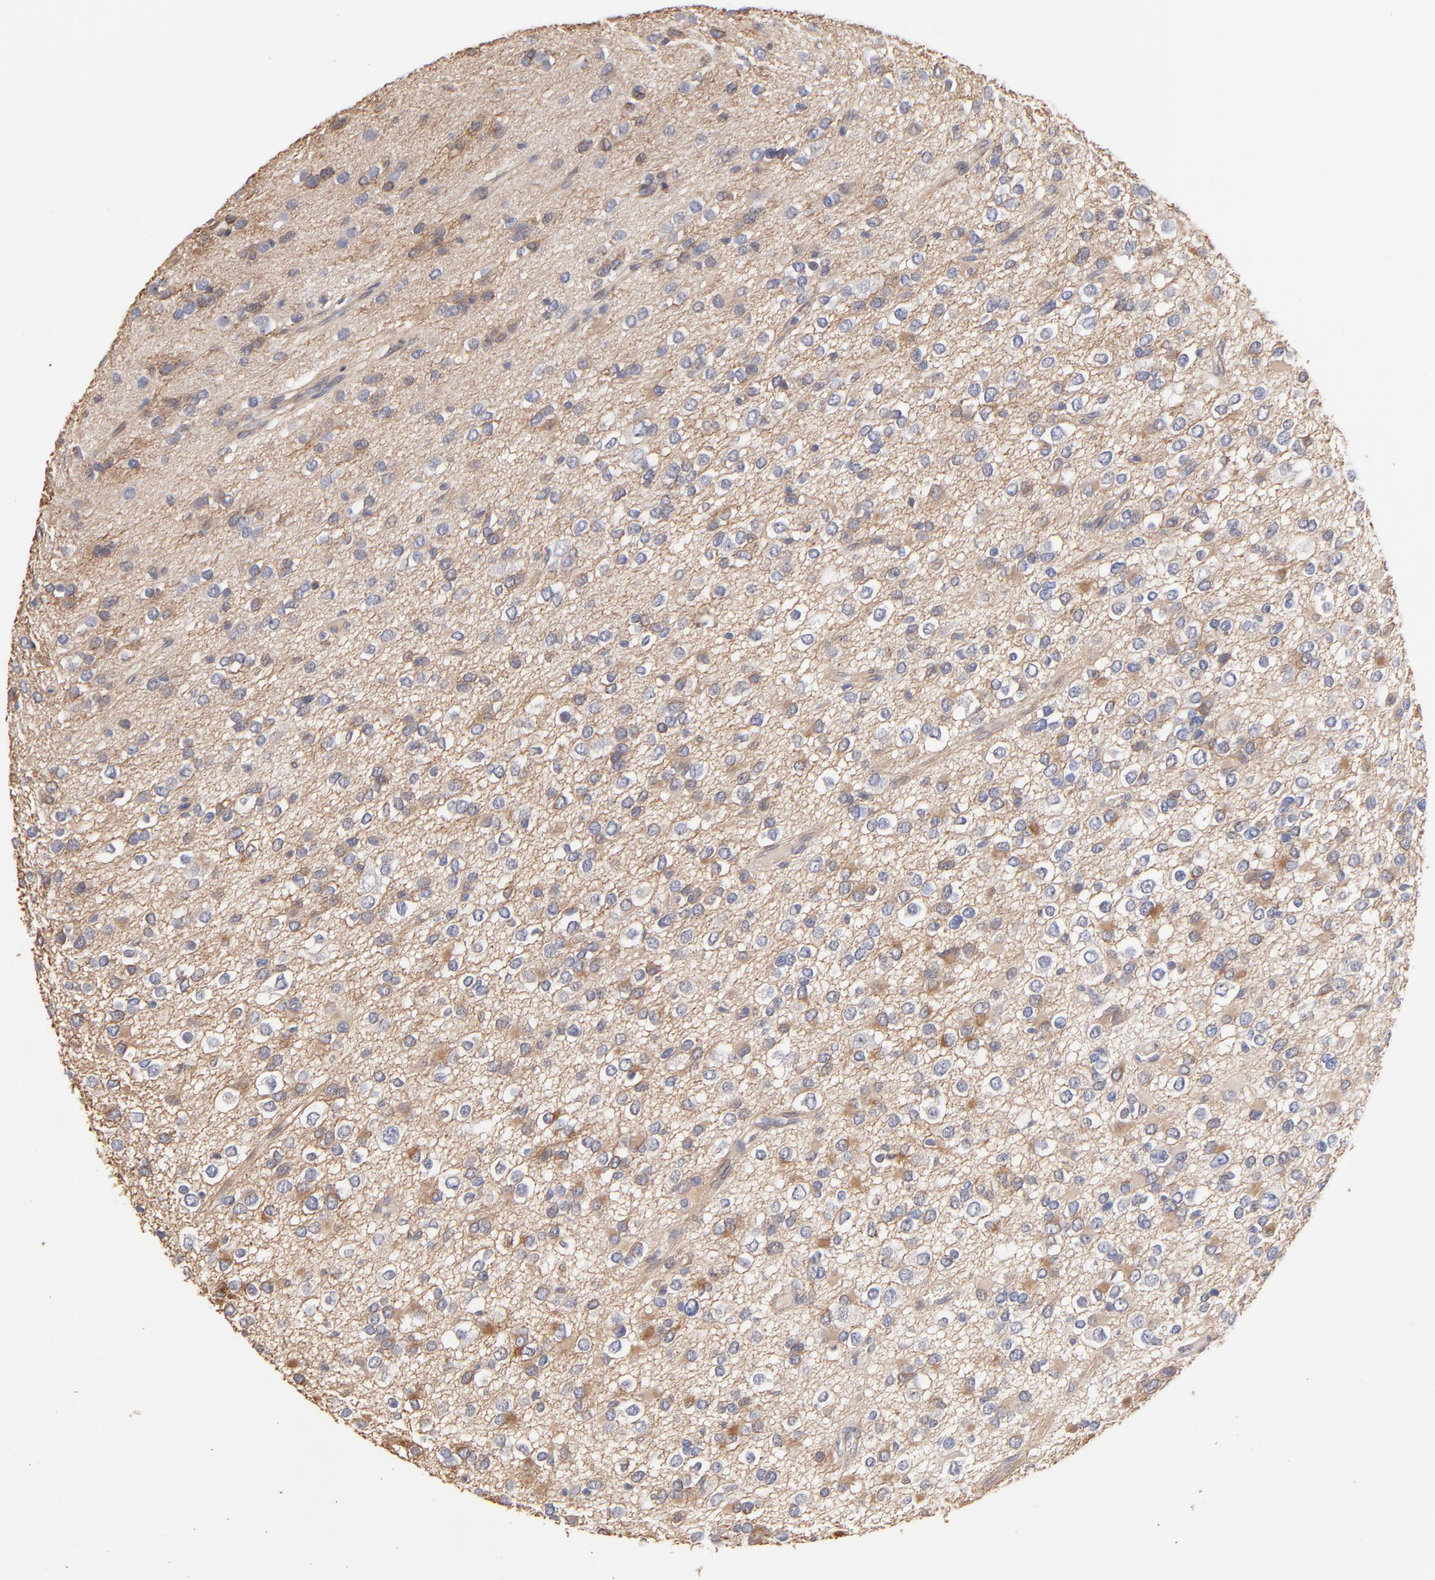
{"staining": {"intensity": "weak", "quantity": "<25%", "location": "cytoplasmic/membranous,nuclear"}, "tissue": "glioma", "cell_type": "Tumor cells", "image_type": "cancer", "snomed": [{"axis": "morphology", "description": "Glioma, malignant, Low grade"}, {"axis": "topography", "description": "Brain"}], "caption": "Photomicrograph shows no significant protein staining in tumor cells of glioma. Nuclei are stained in blue.", "gene": "LRCH2", "patient": {"sex": "male", "age": 42}}